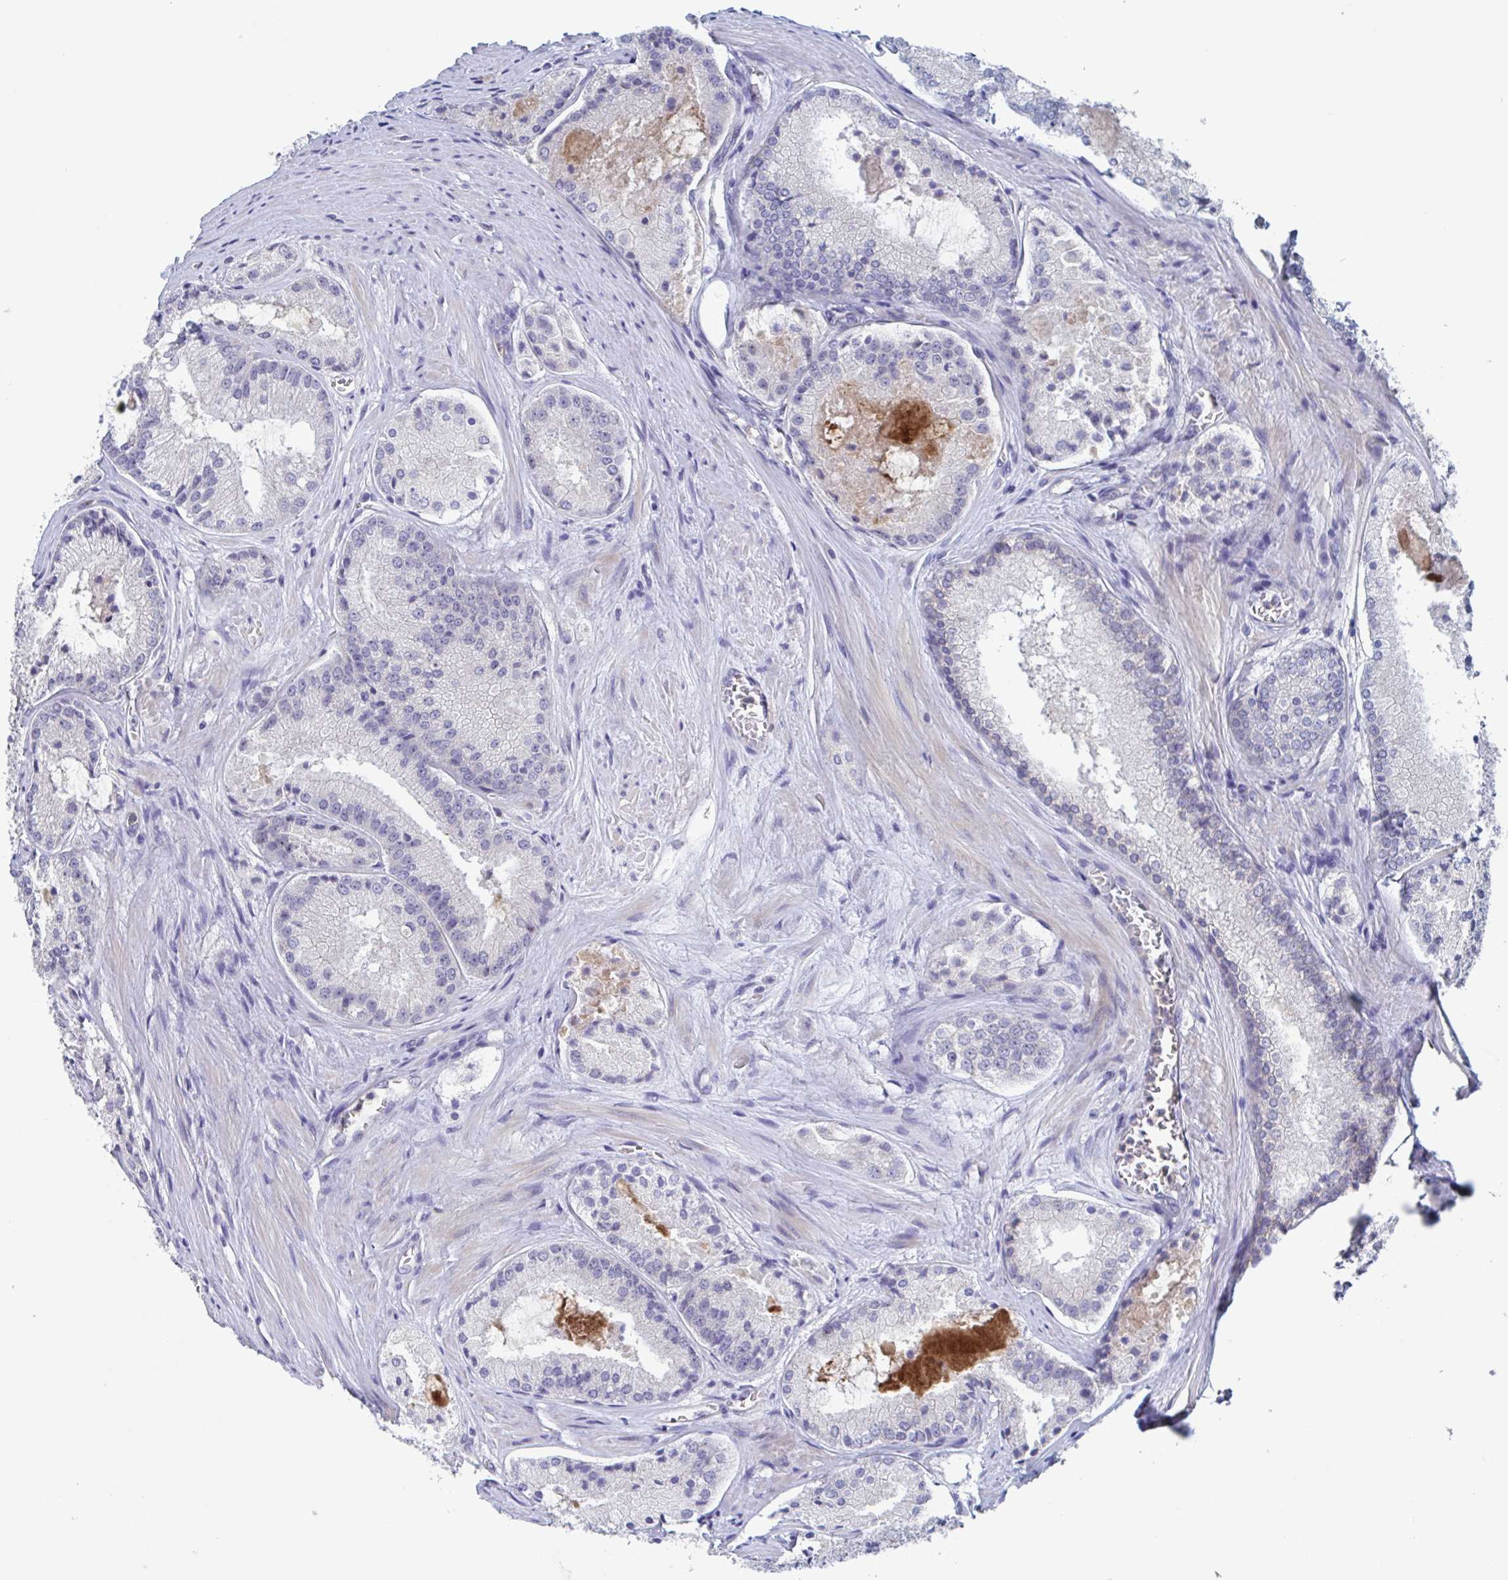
{"staining": {"intensity": "negative", "quantity": "none", "location": "none"}, "tissue": "prostate cancer", "cell_type": "Tumor cells", "image_type": "cancer", "snomed": [{"axis": "morphology", "description": "Adenocarcinoma, High grade"}, {"axis": "topography", "description": "Prostate"}], "caption": "An immunohistochemistry (IHC) micrograph of prostate cancer (high-grade adenocarcinoma) is shown. There is no staining in tumor cells of prostate cancer (high-grade adenocarcinoma). The staining was performed using DAB to visualize the protein expression in brown, while the nuclei were stained in blue with hematoxylin (Magnification: 20x).", "gene": "ST14", "patient": {"sex": "male", "age": 73}}